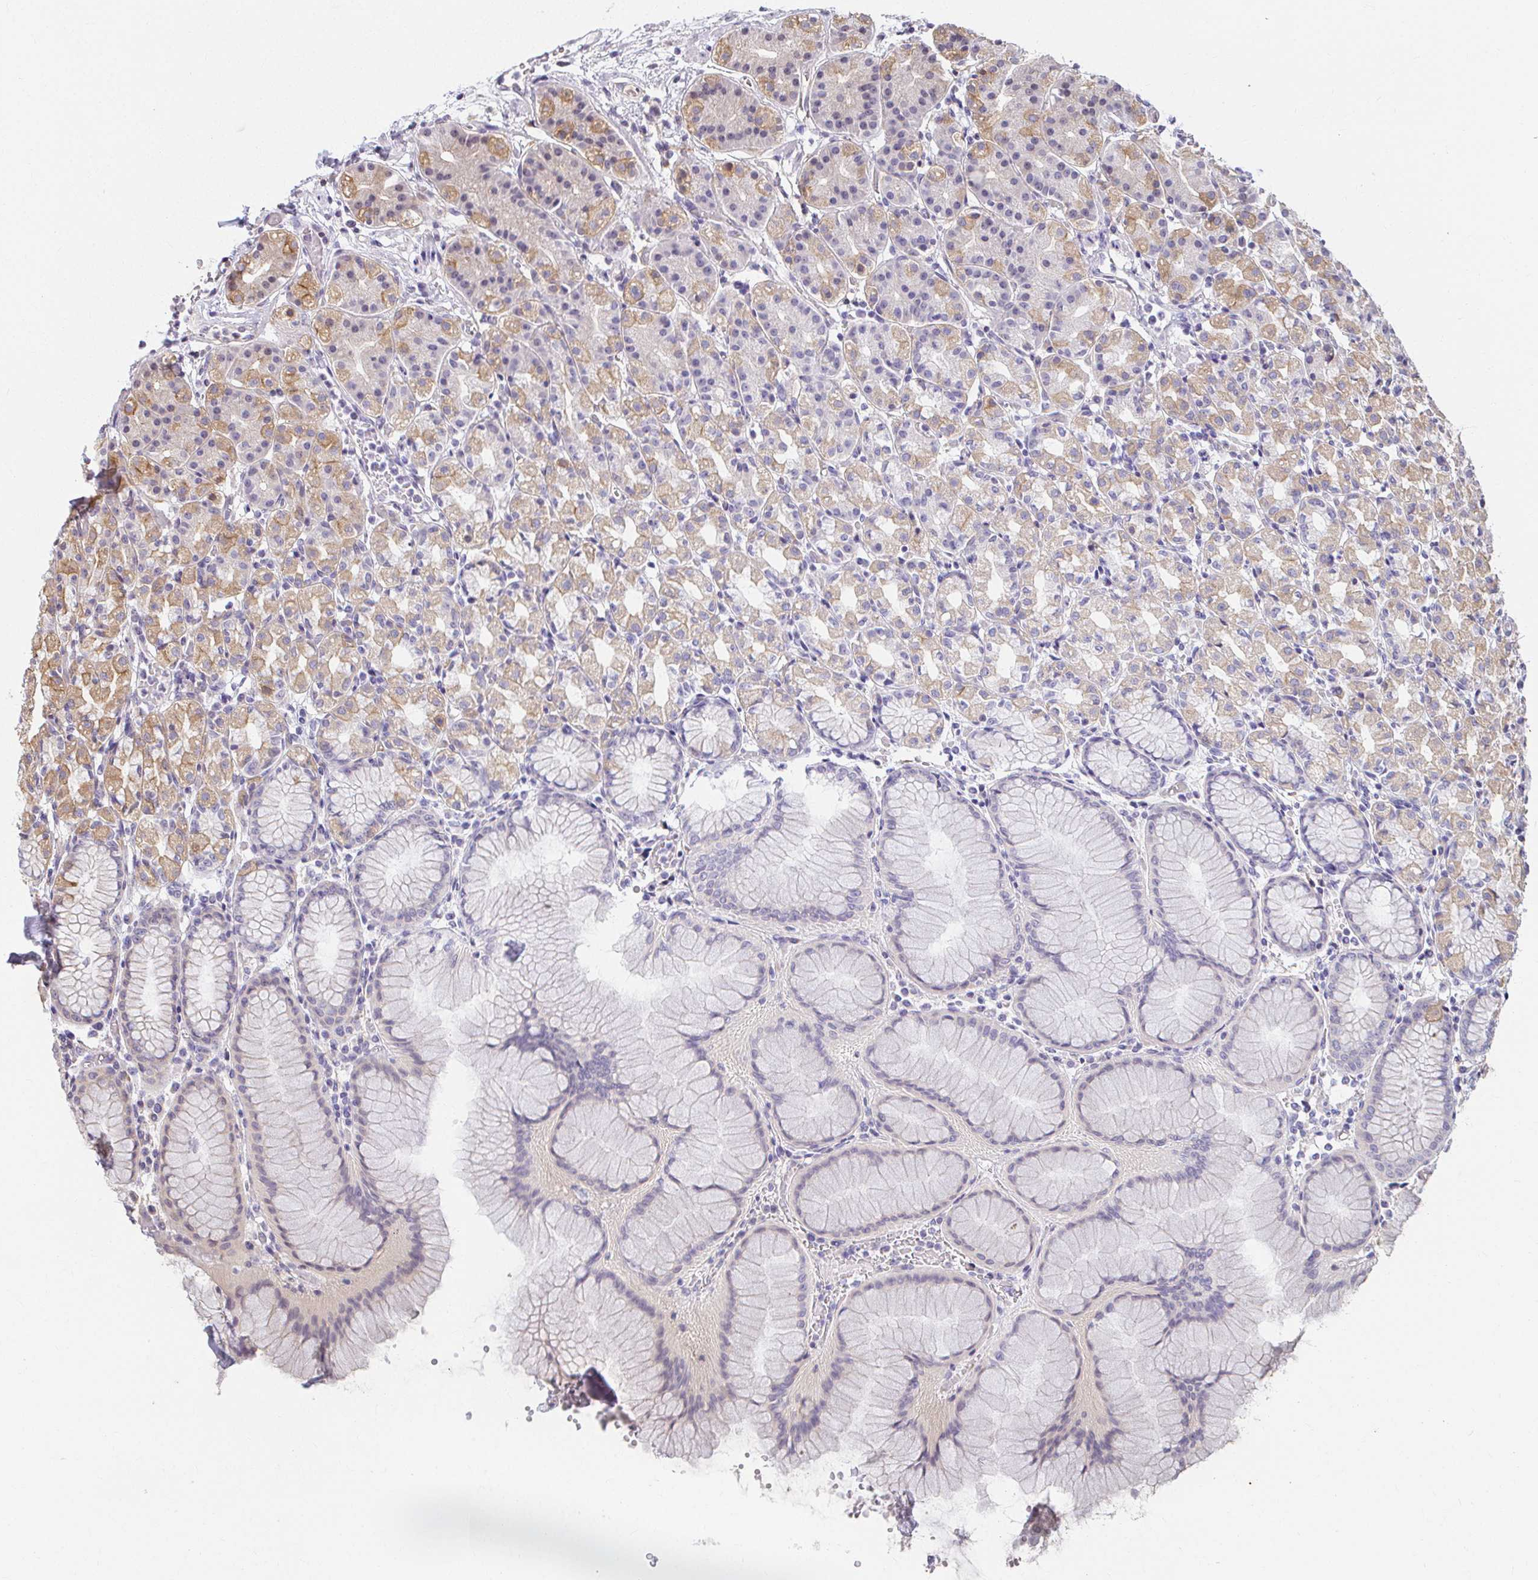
{"staining": {"intensity": "weak", "quantity": "25%-75%", "location": "cytoplasmic/membranous"}, "tissue": "stomach", "cell_type": "Glandular cells", "image_type": "normal", "snomed": [{"axis": "morphology", "description": "Normal tissue, NOS"}, {"axis": "topography", "description": "Stomach"}], "caption": "Immunohistochemistry (IHC) of benign human stomach shows low levels of weak cytoplasmic/membranous positivity in approximately 25%-75% of glandular cells.", "gene": "ANK3", "patient": {"sex": "female", "age": 57}}